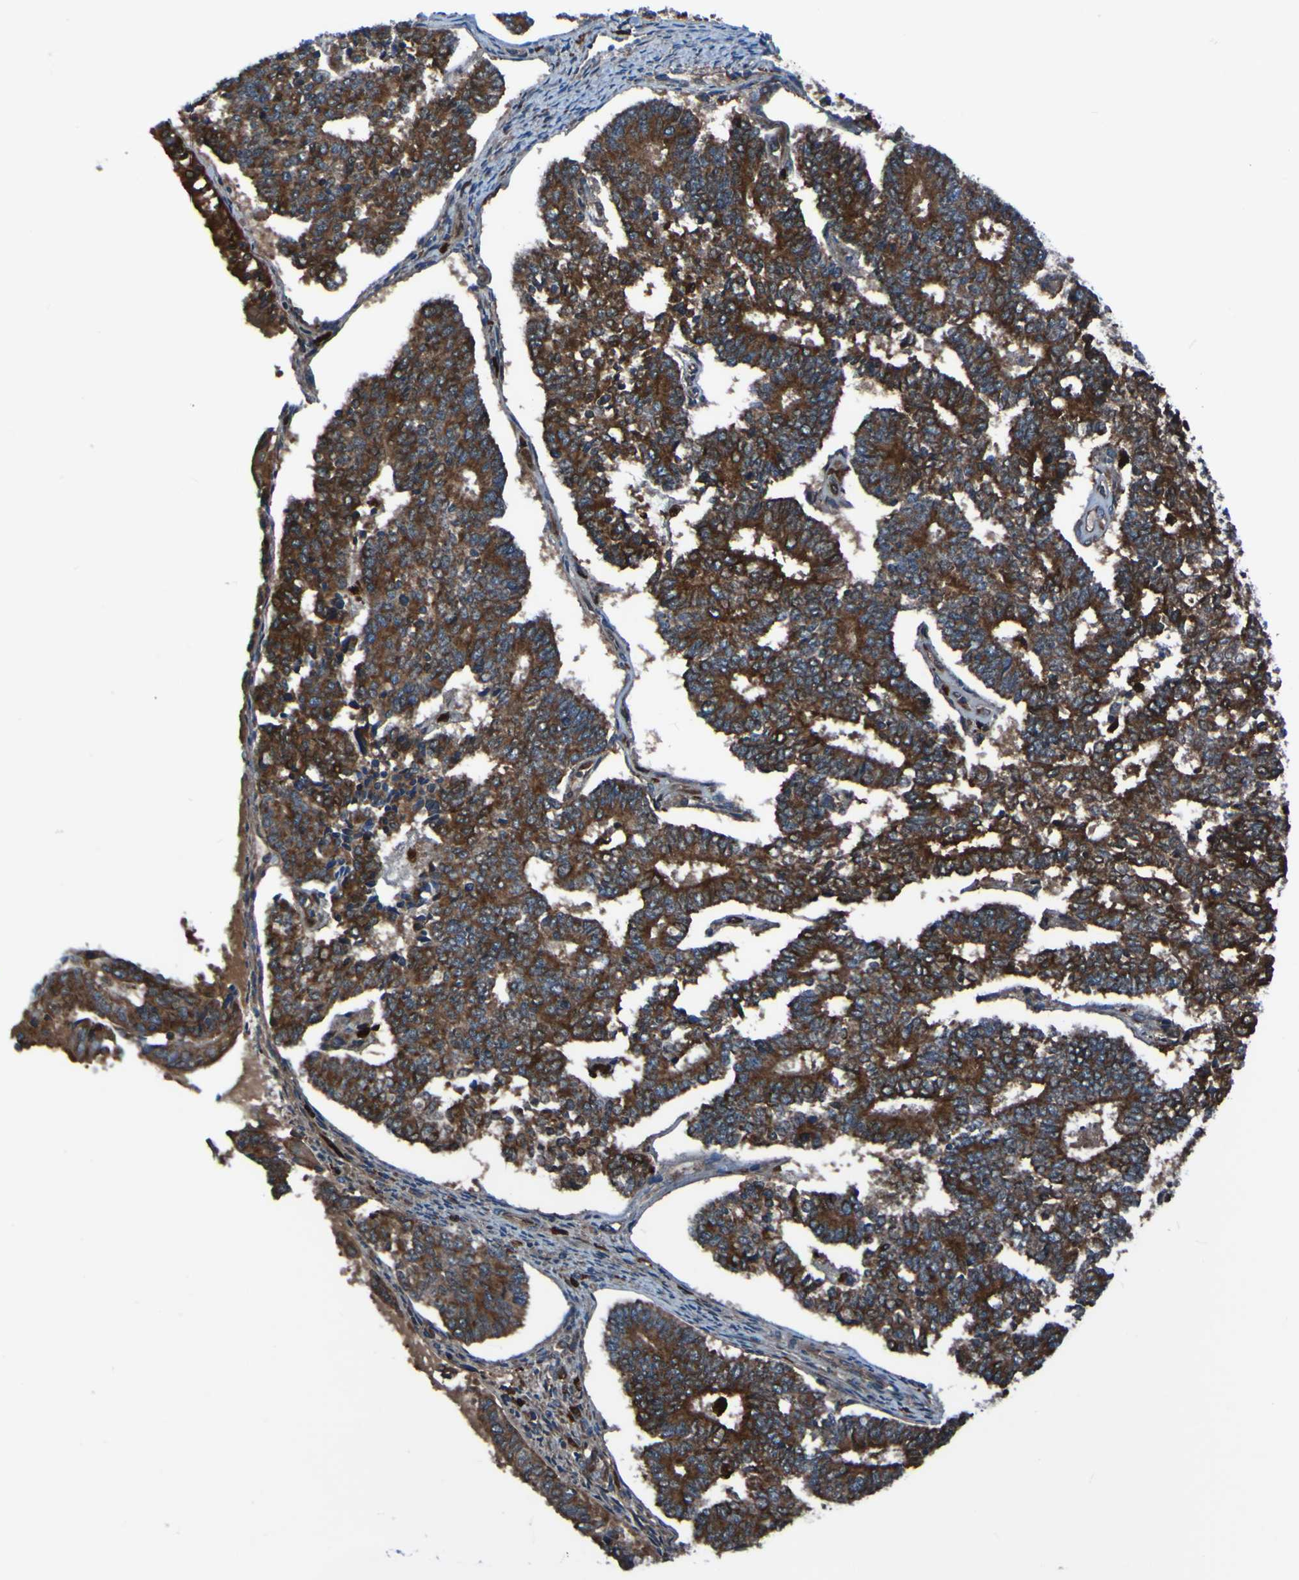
{"staining": {"intensity": "strong", "quantity": ">75%", "location": "cytoplasmic/membranous"}, "tissue": "endometrial cancer", "cell_type": "Tumor cells", "image_type": "cancer", "snomed": [{"axis": "morphology", "description": "Adenocarcinoma, NOS"}, {"axis": "topography", "description": "Endometrium"}], "caption": "Approximately >75% of tumor cells in adenocarcinoma (endometrial) demonstrate strong cytoplasmic/membranous protein positivity as visualized by brown immunohistochemical staining.", "gene": "RAB5B", "patient": {"sex": "female", "age": 70}}